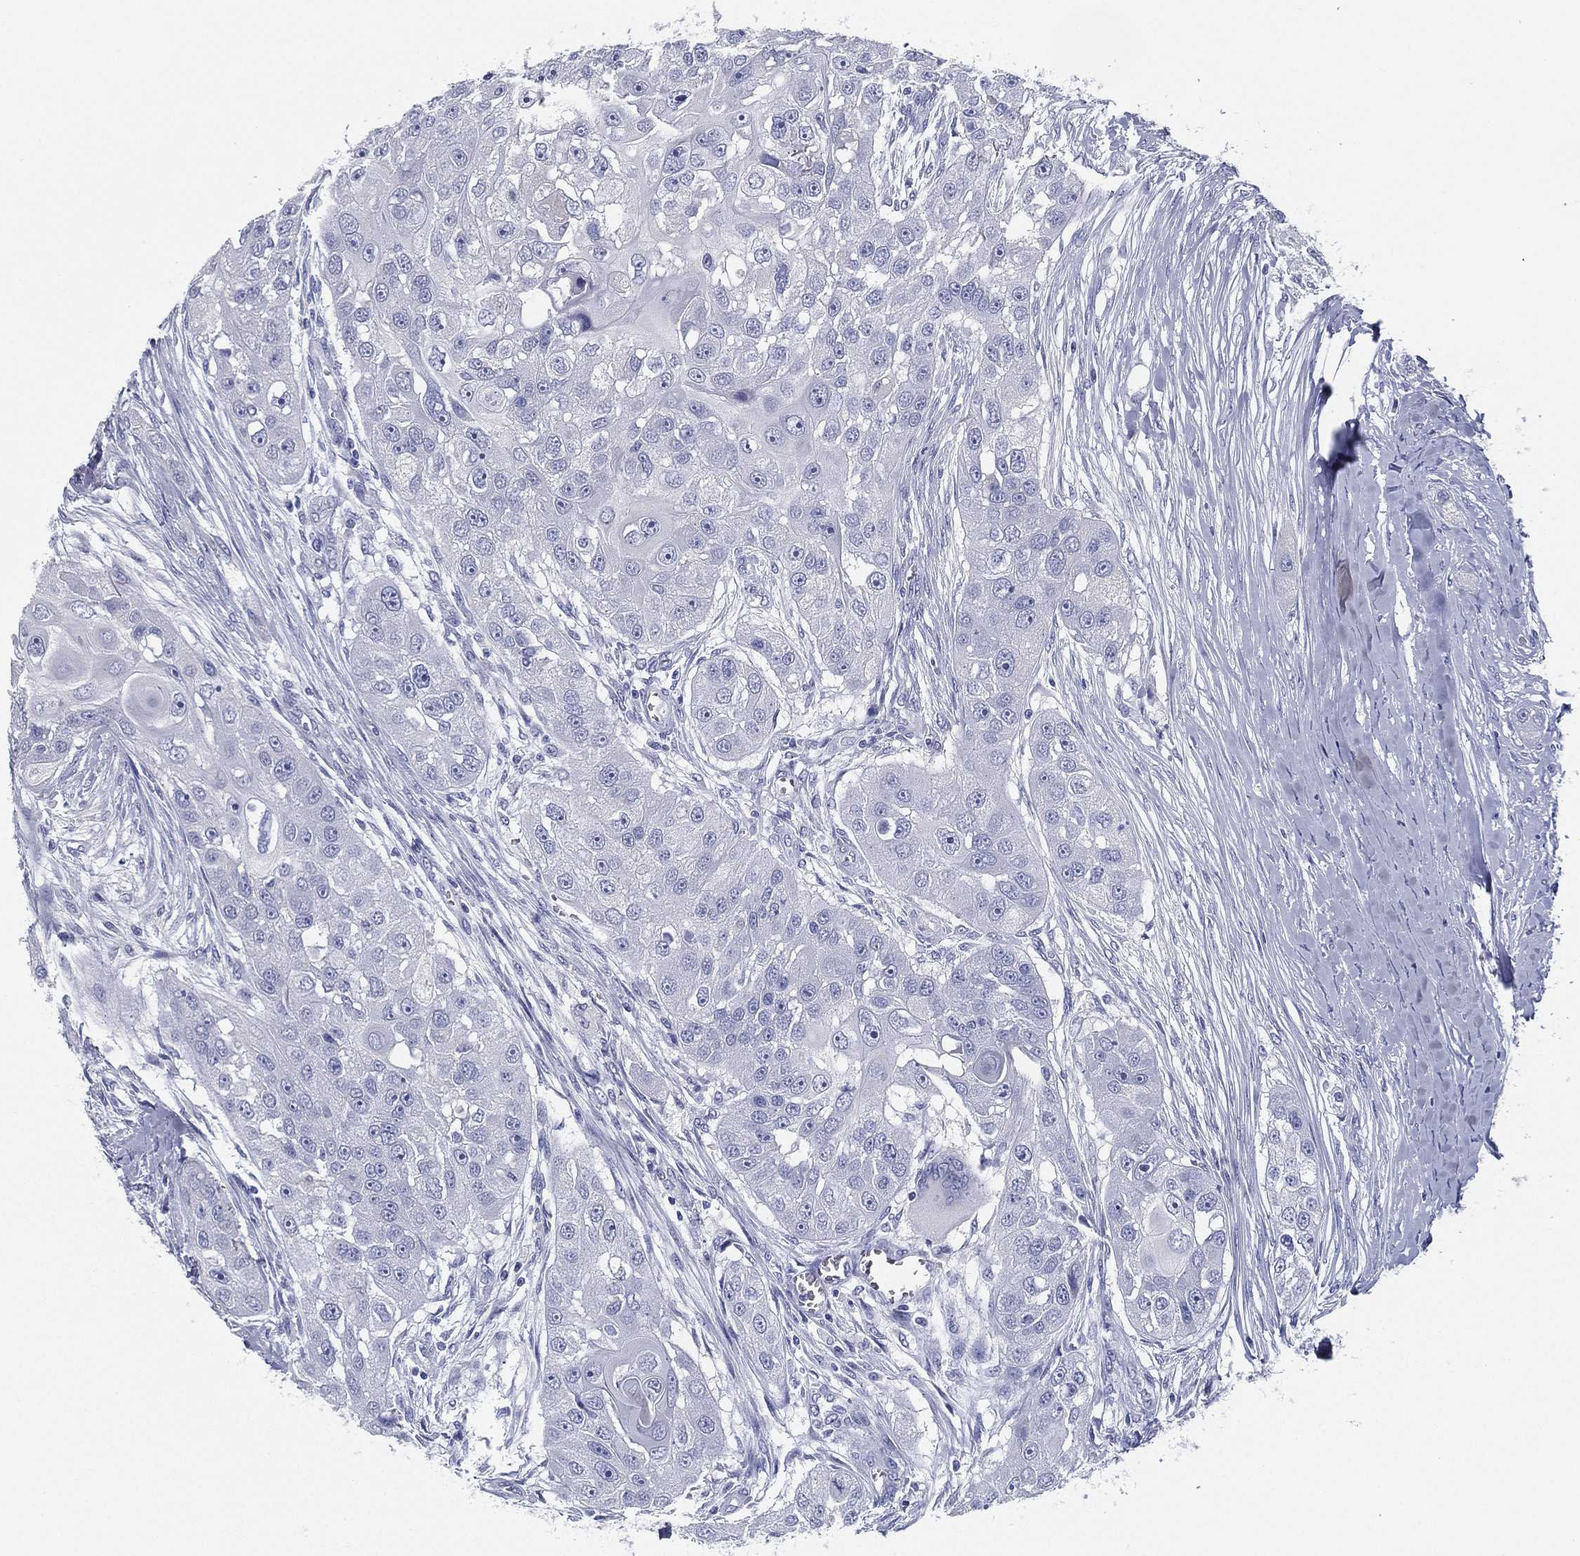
{"staining": {"intensity": "negative", "quantity": "none", "location": "none"}, "tissue": "head and neck cancer", "cell_type": "Tumor cells", "image_type": "cancer", "snomed": [{"axis": "morphology", "description": "Normal tissue, NOS"}, {"axis": "morphology", "description": "Squamous cell carcinoma, NOS"}, {"axis": "topography", "description": "Skeletal muscle"}, {"axis": "topography", "description": "Head-Neck"}], "caption": "High power microscopy image of an IHC photomicrograph of head and neck cancer (squamous cell carcinoma), revealing no significant staining in tumor cells.", "gene": "STS", "patient": {"sex": "male", "age": 51}}